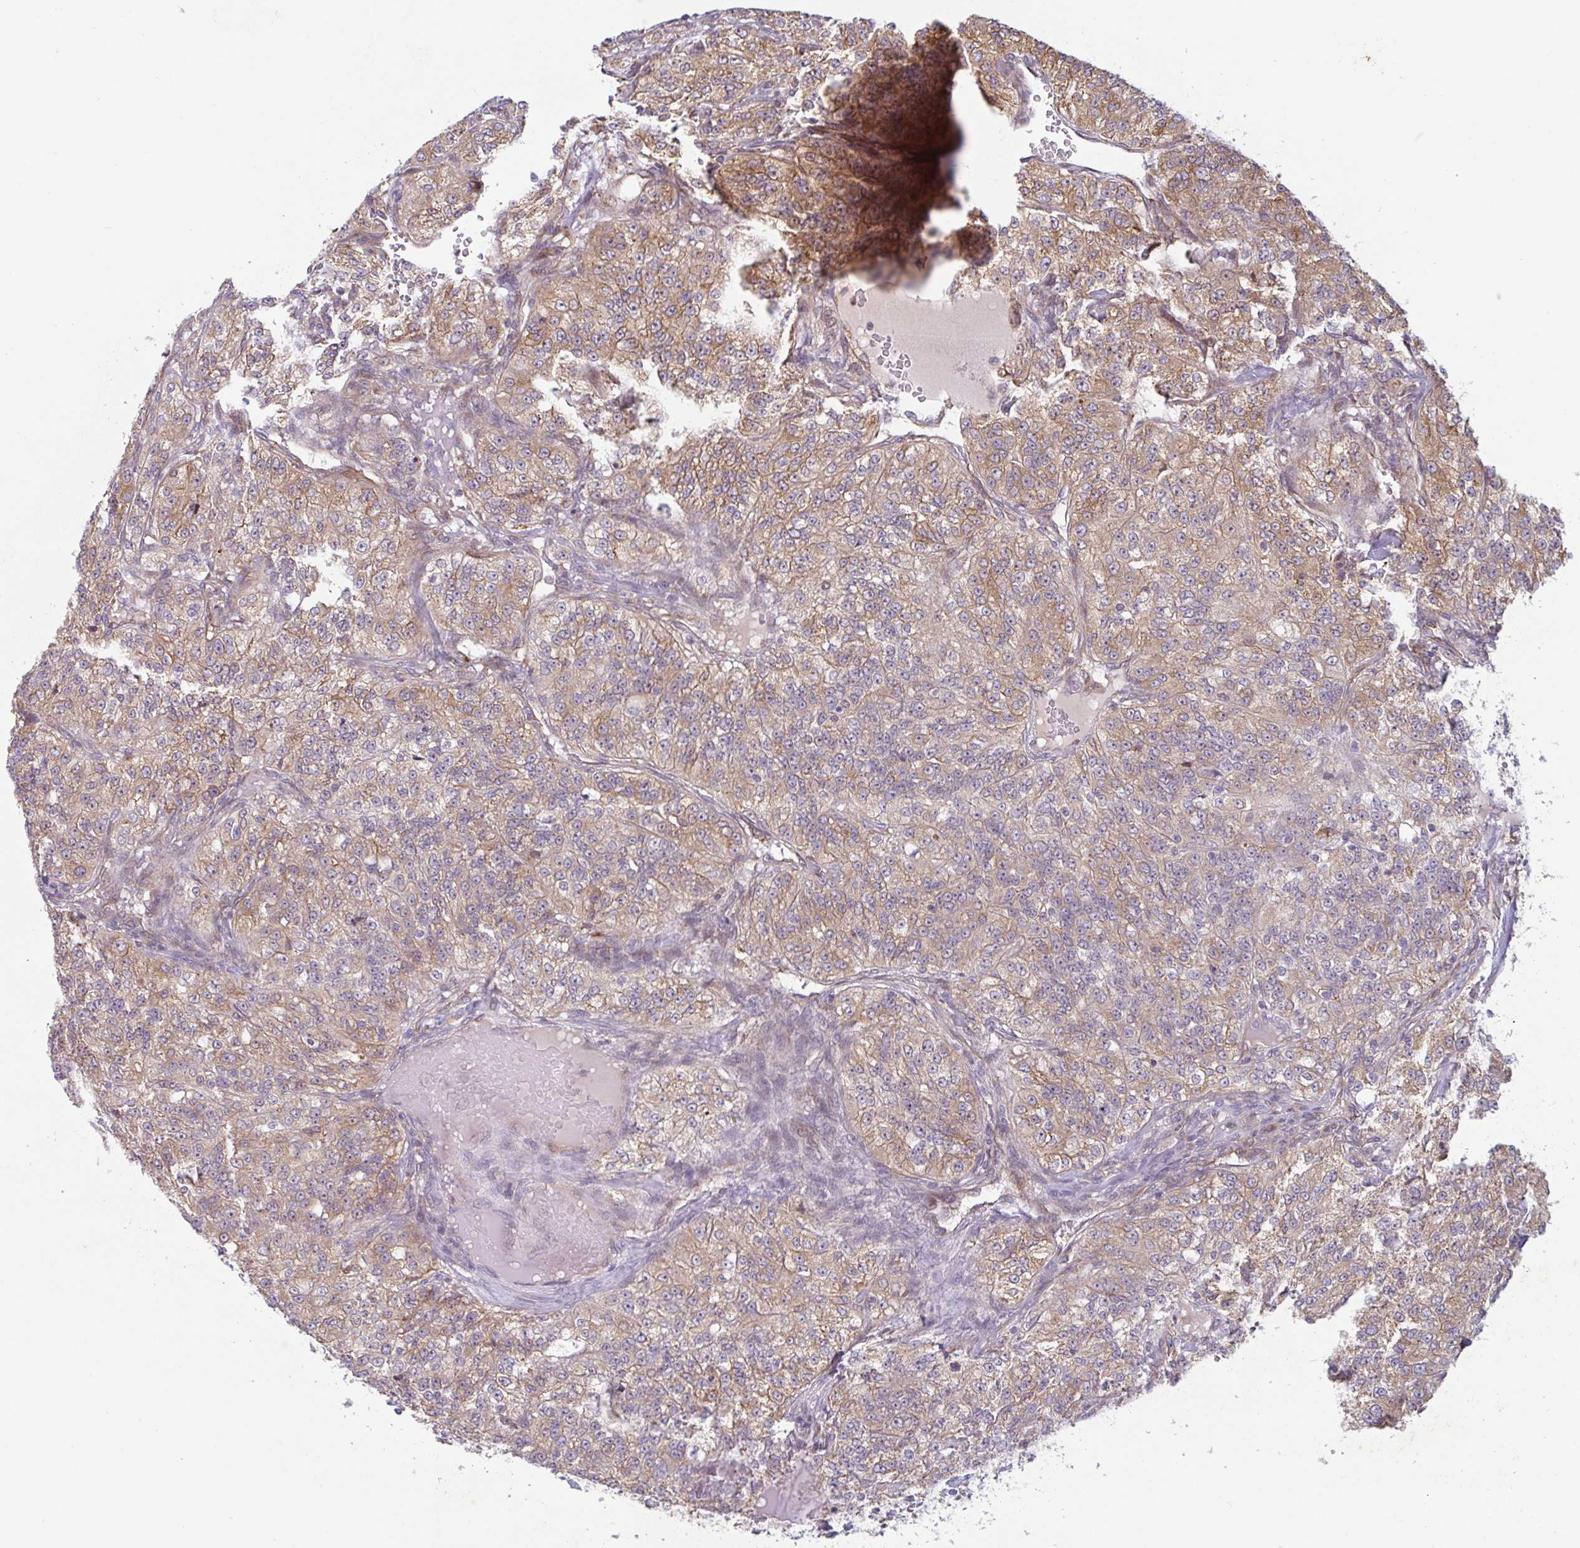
{"staining": {"intensity": "moderate", "quantity": ">75%", "location": "cytoplasmic/membranous"}, "tissue": "renal cancer", "cell_type": "Tumor cells", "image_type": "cancer", "snomed": [{"axis": "morphology", "description": "Adenocarcinoma, NOS"}, {"axis": "topography", "description": "Kidney"}], "caption": "Protein staining by immunohistochemistry demonstrates moderate cytoplasmic/membranous staining in about >75% of tumor cells in adenocarcinoma (renal).", "gene": "RIT1", "patient": {"sex": "female", "age": 63}}